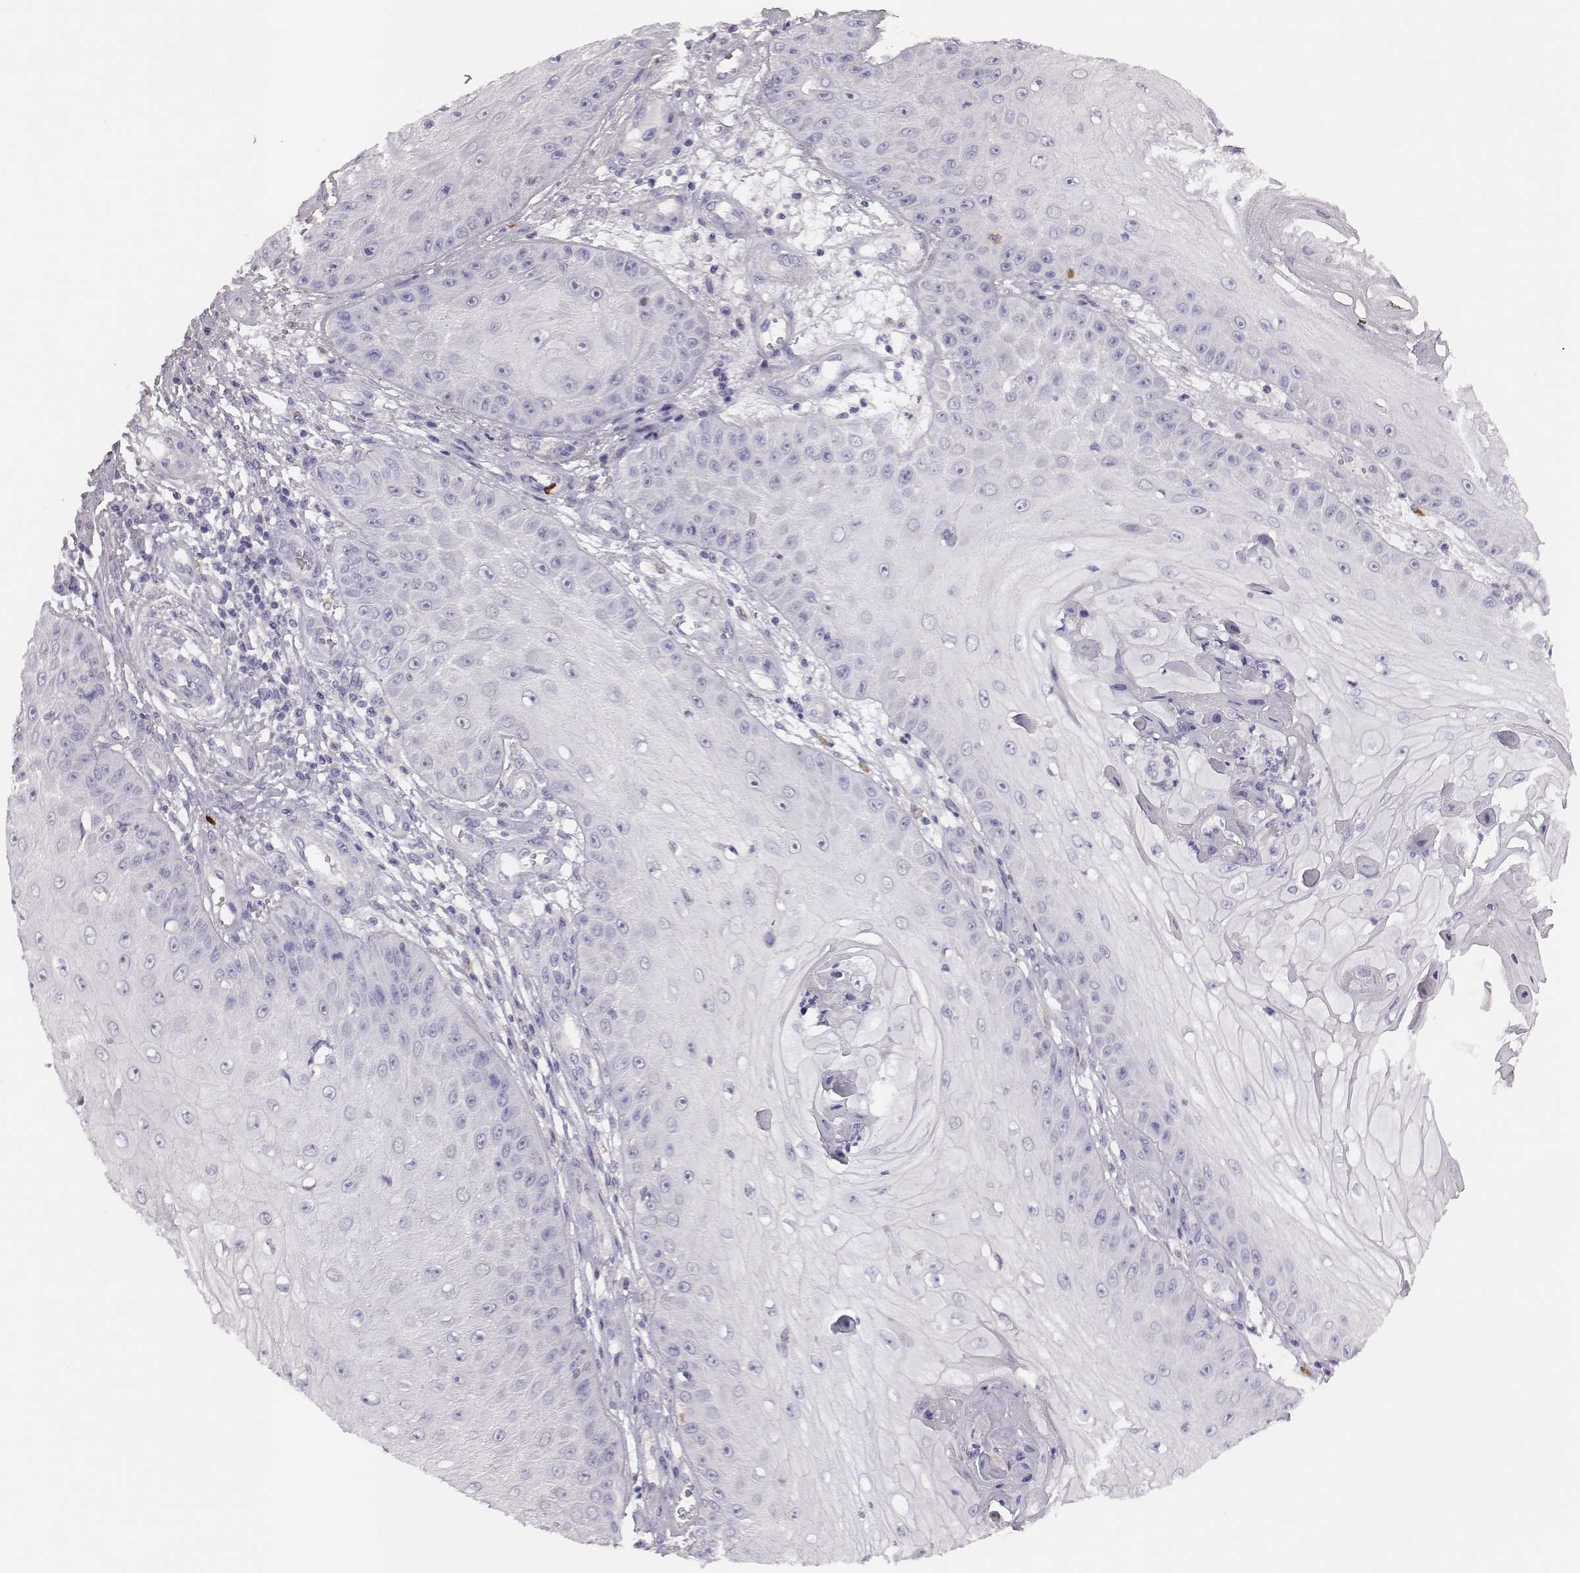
{"staining": {"intensity": "negative", "quantity": "none", "location": "none"}, "tissue": "skin cancer", "cell_type": "Tumor cells", "image_type": "cancer", "snomed": [{"axis": "morphology", "description": "Squamous cell carcinoma, NOS"}, {"axis": "topography", "description": "Skin"}], "caption": "This photomicrograph is of skin cancer stained with immunohistochemistry to label a protein in brown with the nuclei are counter-stained blue. There is no positivity in tumor cells. (Brightfield microscopy of DAB (3,3'-diaminobenzidine) immunohistochemistry at high magnification).", "gene": "P2RY10", "patient": {"sex": "male", "age": 70}}